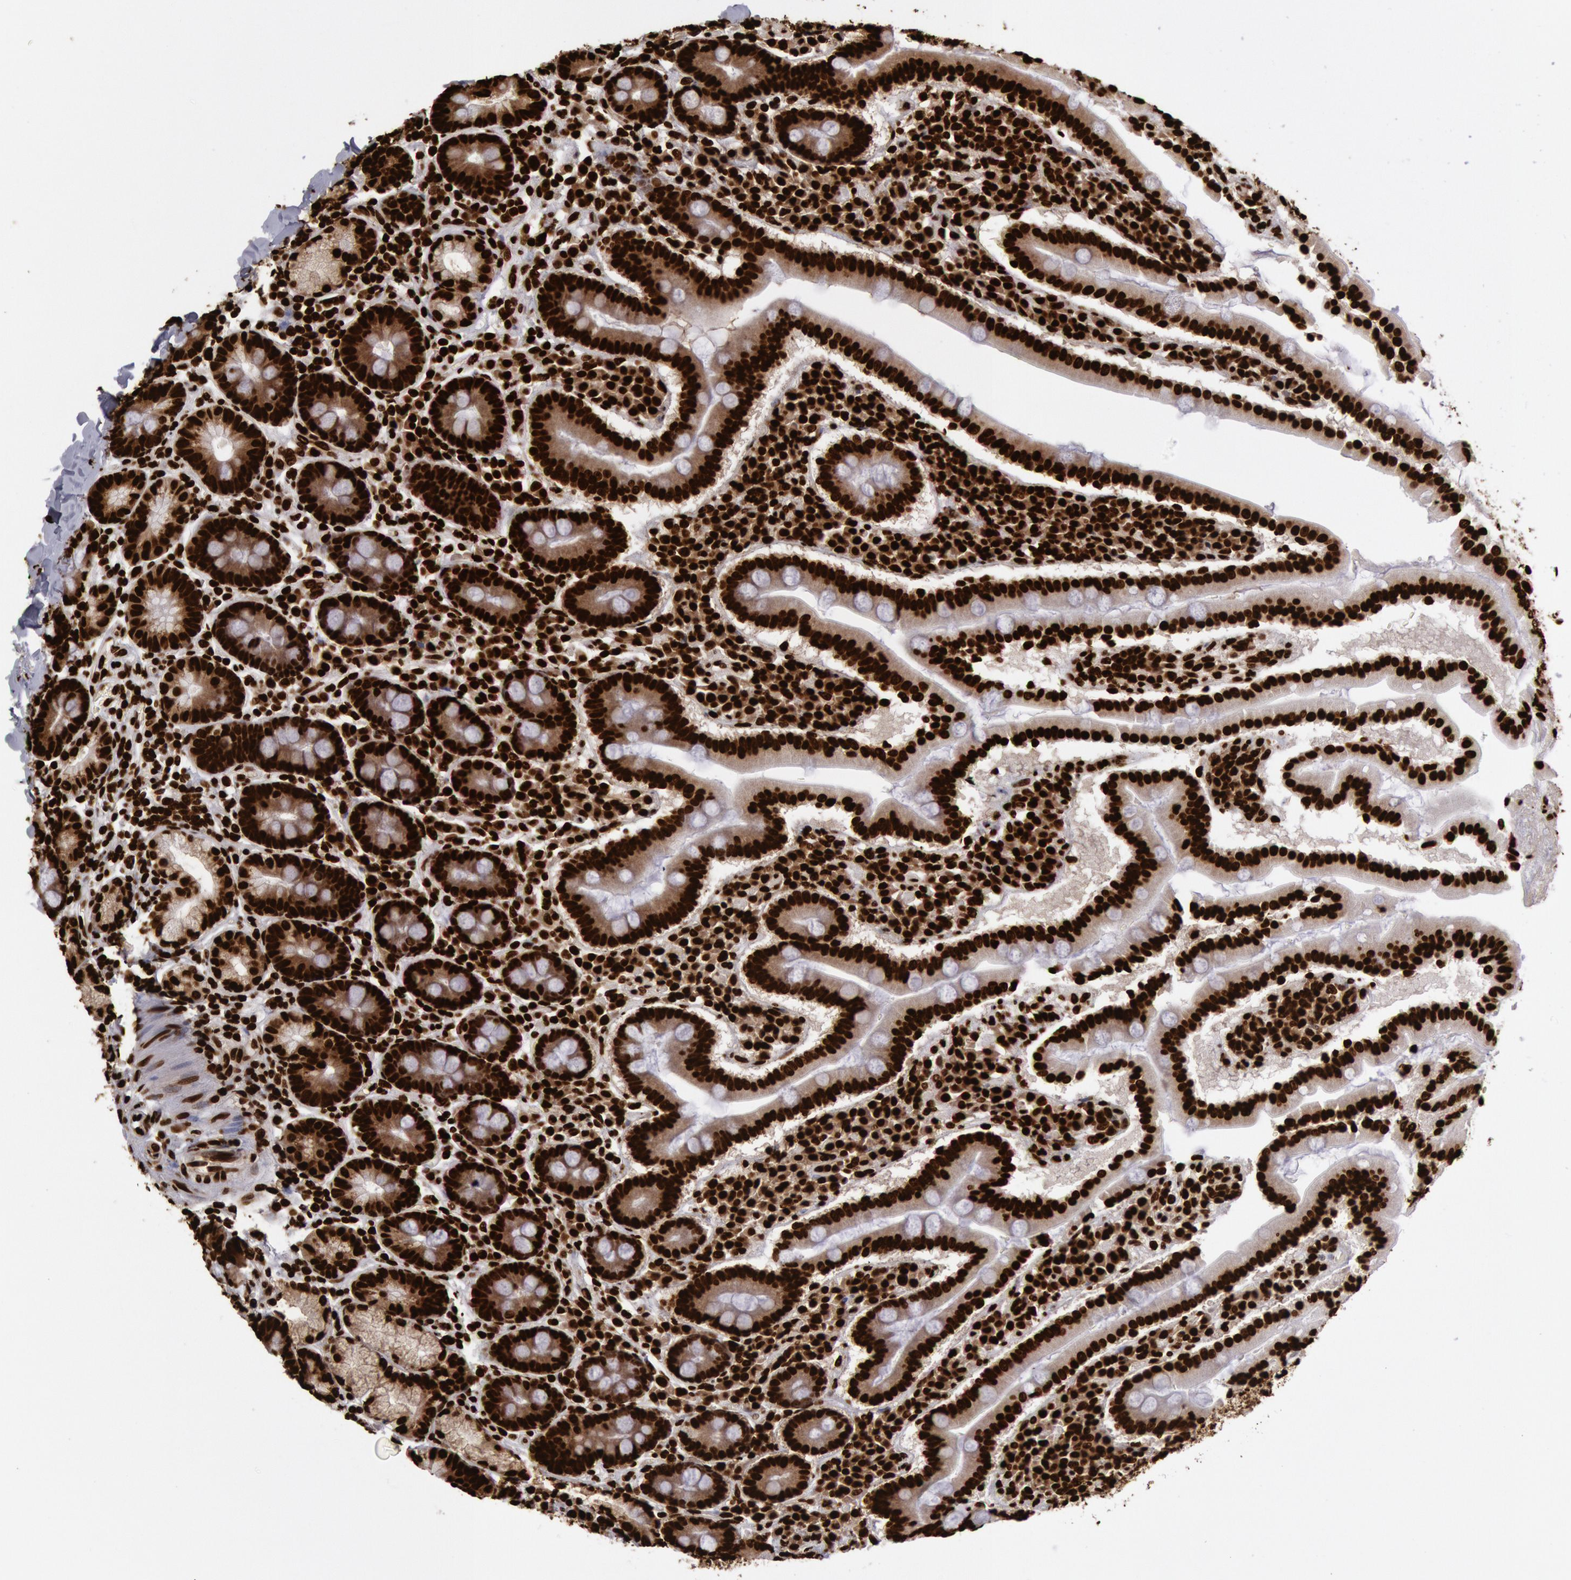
{"staining": {"intensity": "strong", "quantity": ">75%", "location": "nuclear"}, "tissue": "duodenum", "cell_type": "Glandular cells", "image_type": "normal", "snomed": [{"axis": "morphology", "description": "Normal tissue, NOS"}, {"axis": "topography", "description": "Duodenum"}], "caption": "A high-resolution image shows immunohistochemistry staining of unremarkable duodenum, which reveals strong nuclear expression in about >75% of glandular cells. (IHC, brightfield microscopy, high magnification).", "gene": "H3", "patient": {"sex": "male", "age": 50}}